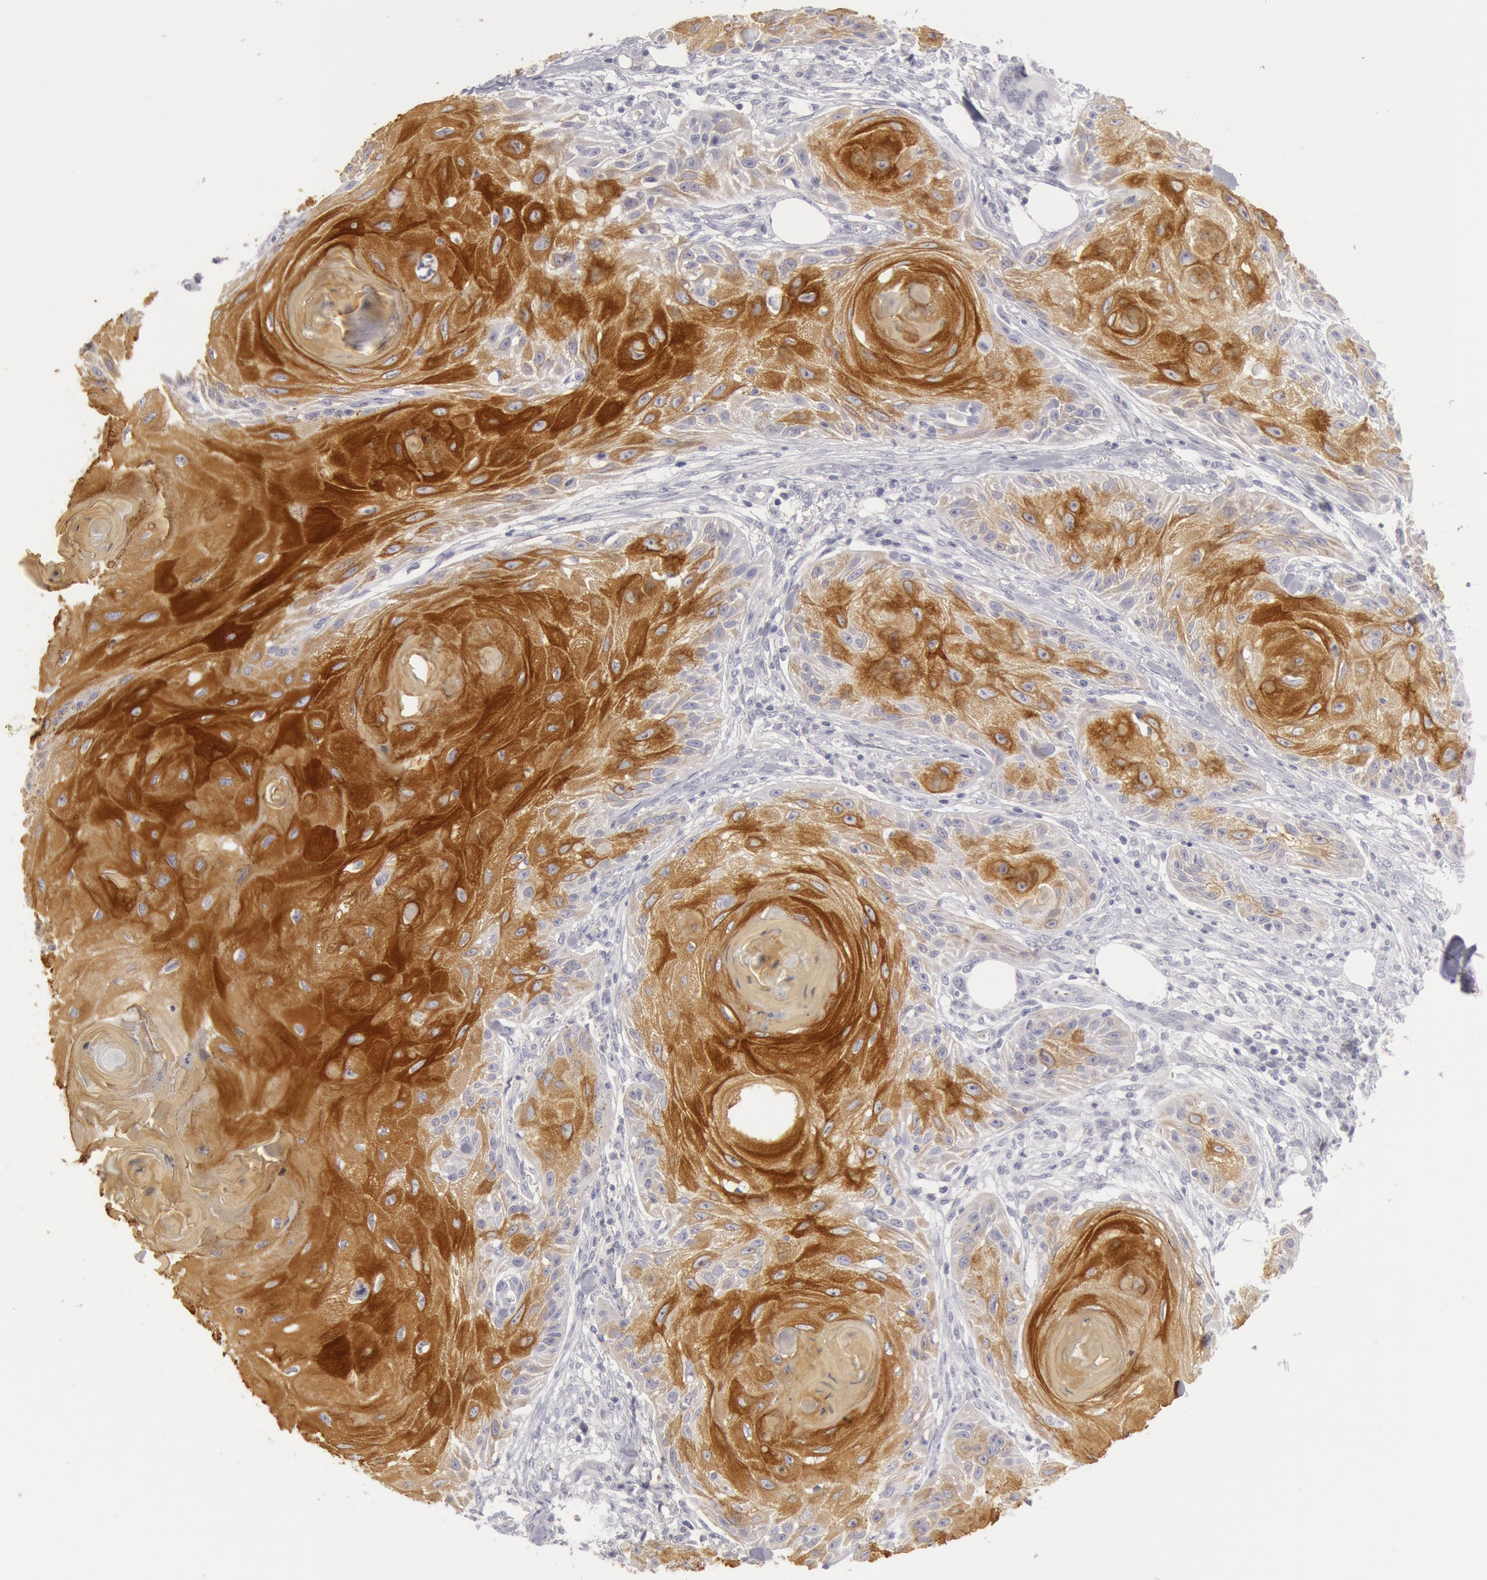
{"staining": {"intensity": "strong", "quantity": "25%-75%", "location": "cytoplasmic/membranous"}, "tissue": "skin cancer", "cell_type": "Tumor cells", "image_type": "cancer", "snomed": [{"axis": "morphology", "description": "Squamous cell carcinoma, NOS"}, {"axis": "topography", "description": "Skin"}], "caption": "Human skin cancer stained with a protein marker reveals strong staining in tumor cells.", "gene": "KRT16", "patient": {"sex": "female", "age": 88}}